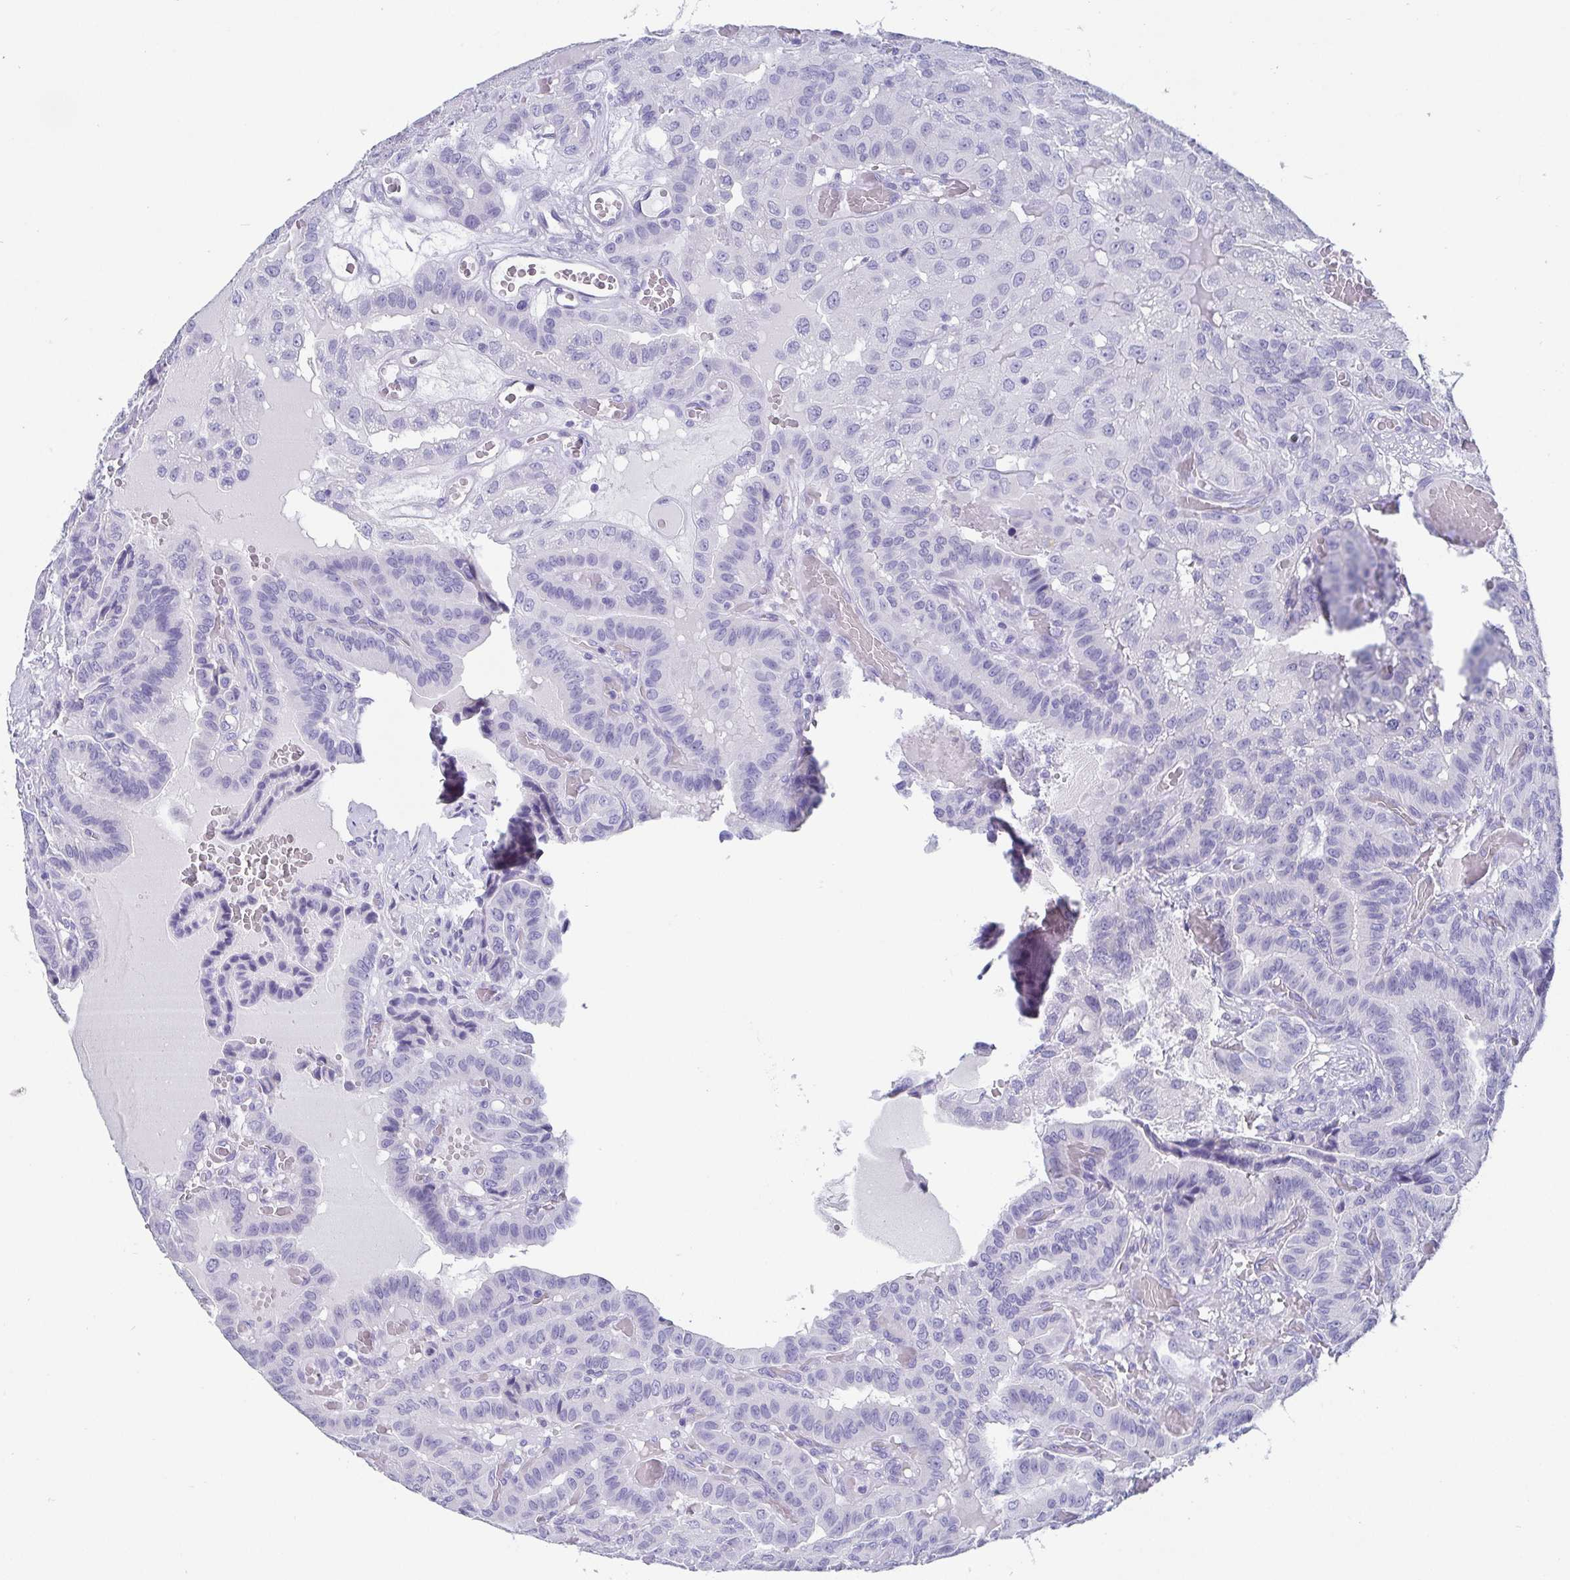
{"staining": {"intensity": "negative", "quantity": "none", "location": "none"}, "tissue": "thyroid cancer", "cell_type": "Tumor cells", "image_type": "cancer", "snomed": [{"axis": "morphology", "description": "Papillary adenocarcinoma, NOS"}, {"axis": "morphology", "description": "Papillary adenoma metastatic"}, {"axis": "topography", "description": "Thyroid gland"}], "caption": "A histopathology image of thyroid papillary adenocarcinoma stained for a protein shows no brown staining in tumor cells.", "gene": "SCGN", "patient": {"sex": "male", "age": 87}}